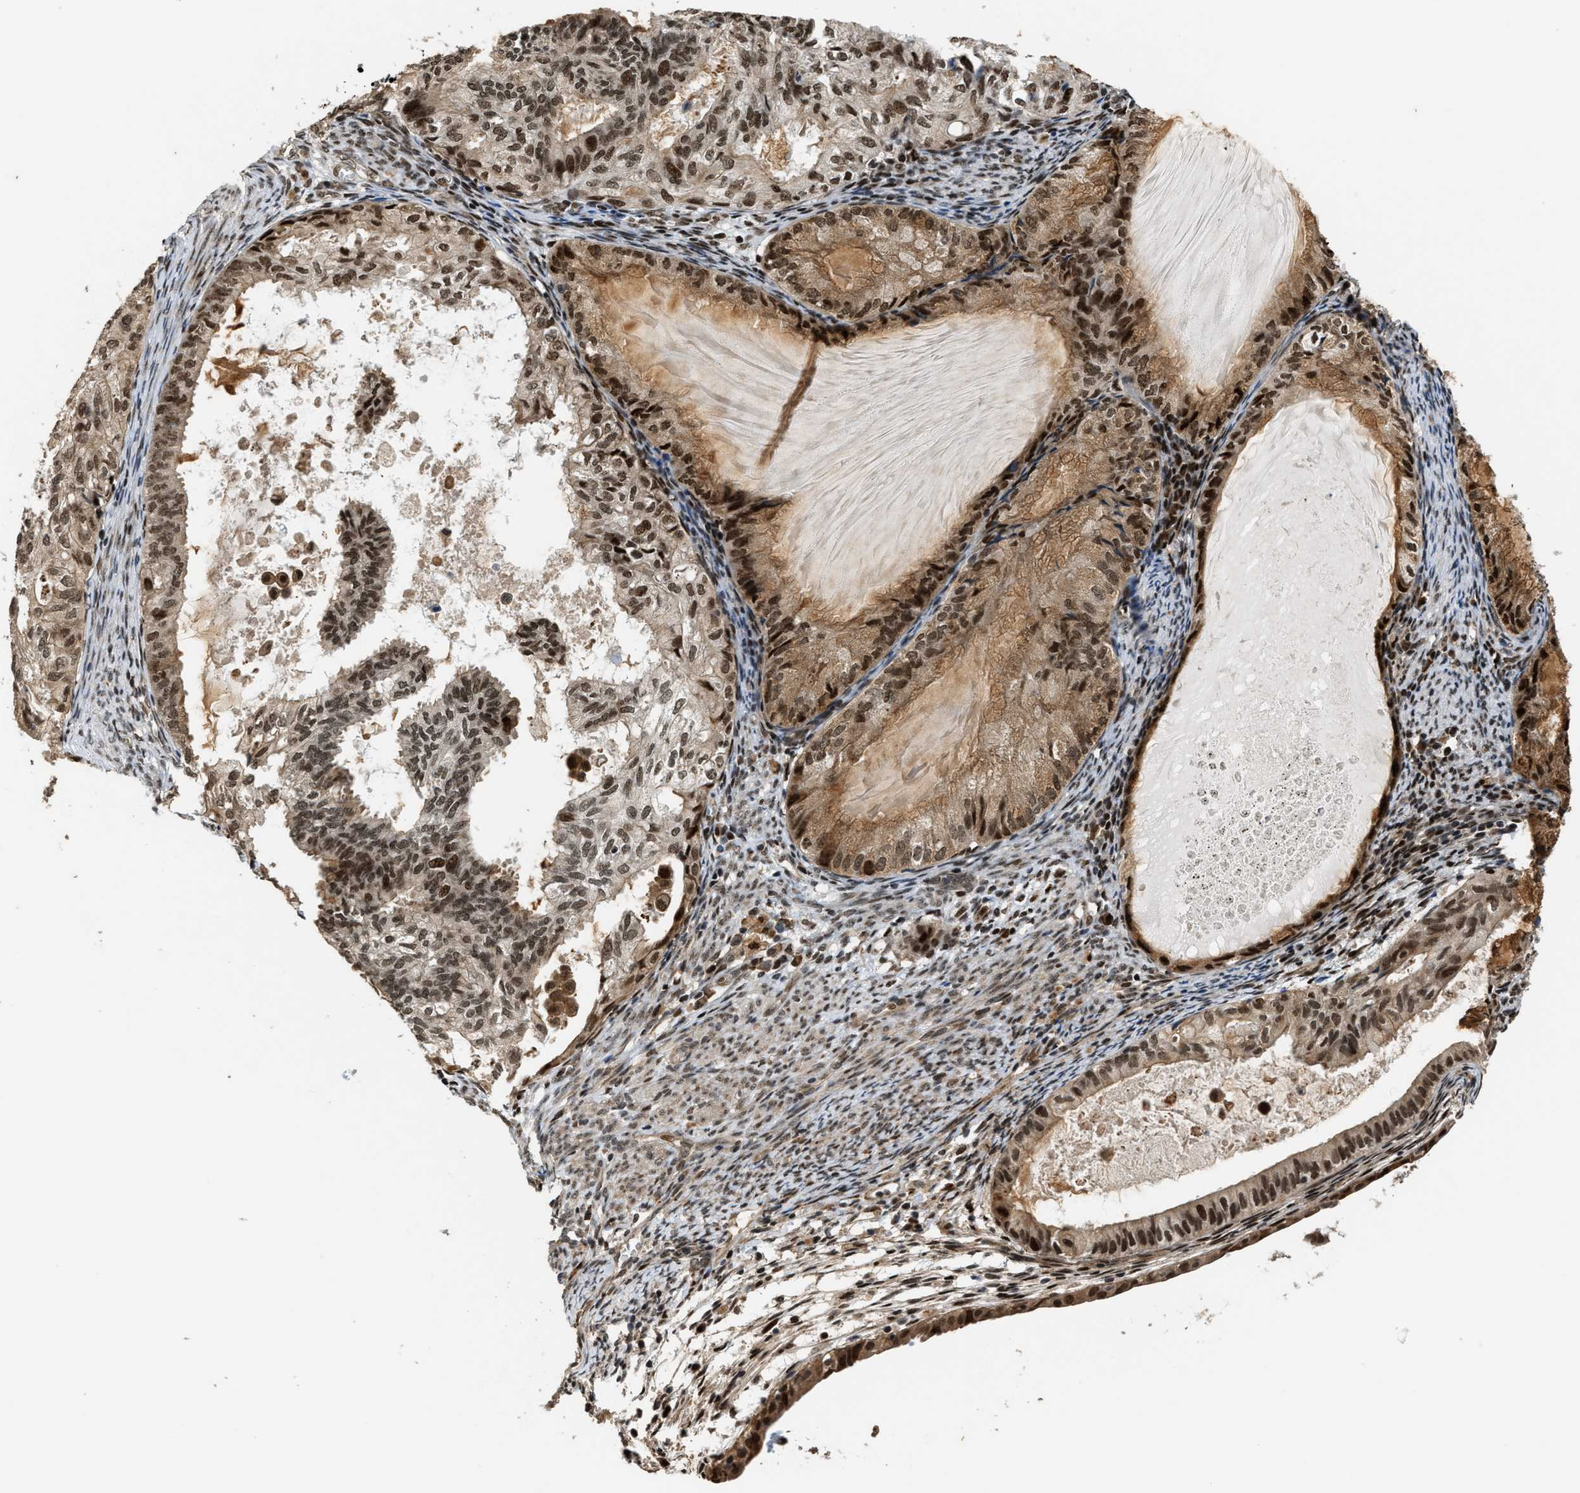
{"staining": {"intensity": "moderate", "quantity": ">75%", "location": "cytoplasmic/membranous,nuclear"}, "tissue": "cervical cancer", "cell_type": "Tumor cells", "image_type": "cancer", "snomed": [{"axis": "morphology", "description": "Normal tissue, NOS"}, {"axis": "morphology", "description": "Adenocarcinoma, NOS"}, {"axis": "topography", "description": "Cervix"}, {"axis": "topography", "description": "Endometrium"}], "caption": "Immunohistochemistry (DAB (3,3'-diaminobenzidine)) staining of cervical cancer exhibits moderate cytoplasmic/membranous and nuclear protein expression in approximately >75% of tumor cells. (DAB (3,3'-diaminobenzidine) IHC, brown staining for protein, blue staining for nuclei).", "gene": "SERTAD2", "patient": {"sex": "female", "age": 86}}